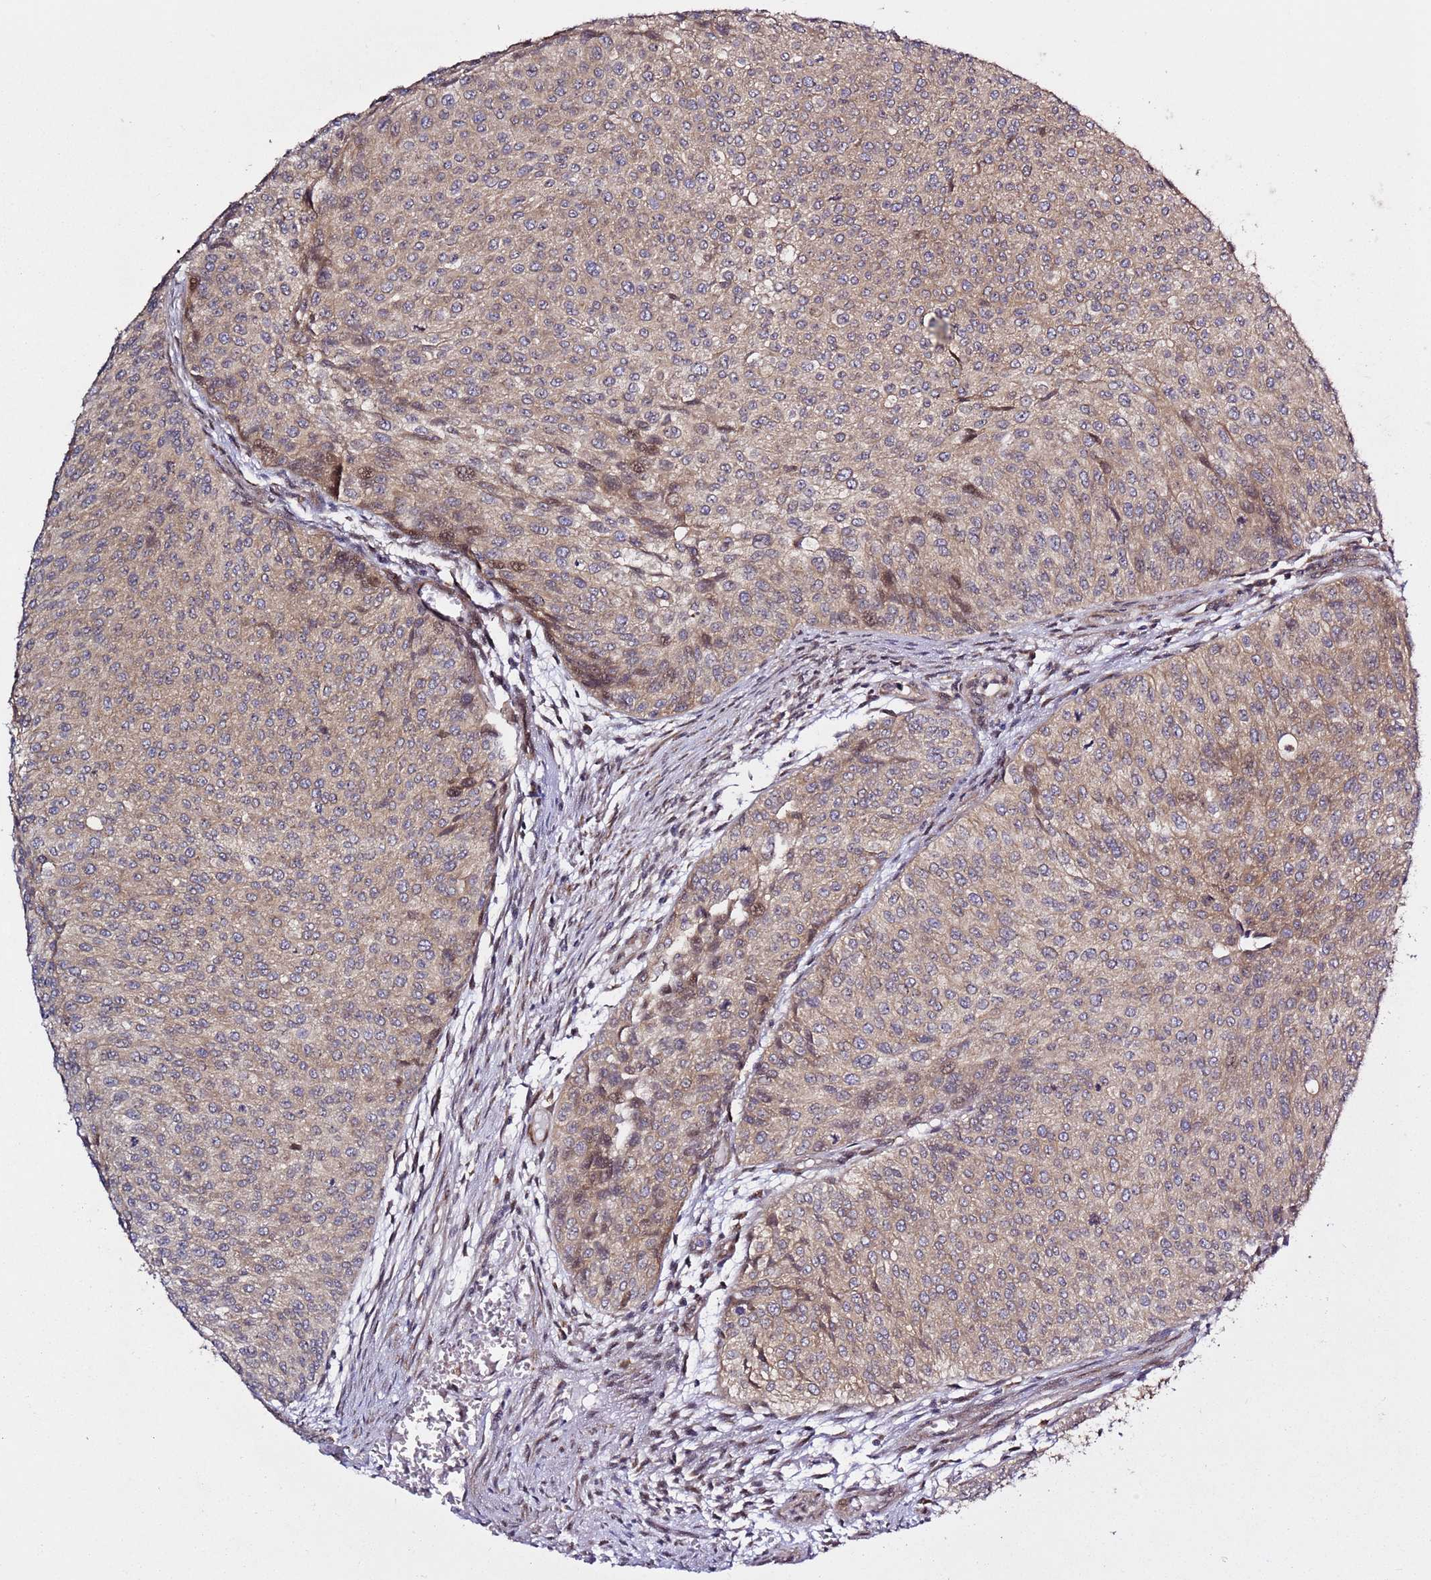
{"staining": {"intensity": "moderate", "quantity": "25%-75%", "location": "cytoplasmic/membranous"}, "tissue": "urothelial cancer", "cell_type": "Tumor cells", "image_type": "cancer", "snomed": [{"axis": "morphology", "description": "Urothelial carcinoma, Low grade"}, {"axis": "topography", "description": "Urinary bladder"}], "caption": "Protein staining displays moderate cytoplasmic/membranous staining in approximately 25%-75% of tumor cells in low-grade urothelial carcinoma.", "gene": "PRKAB2", "patient": {"sex": "male", "age": 84}}